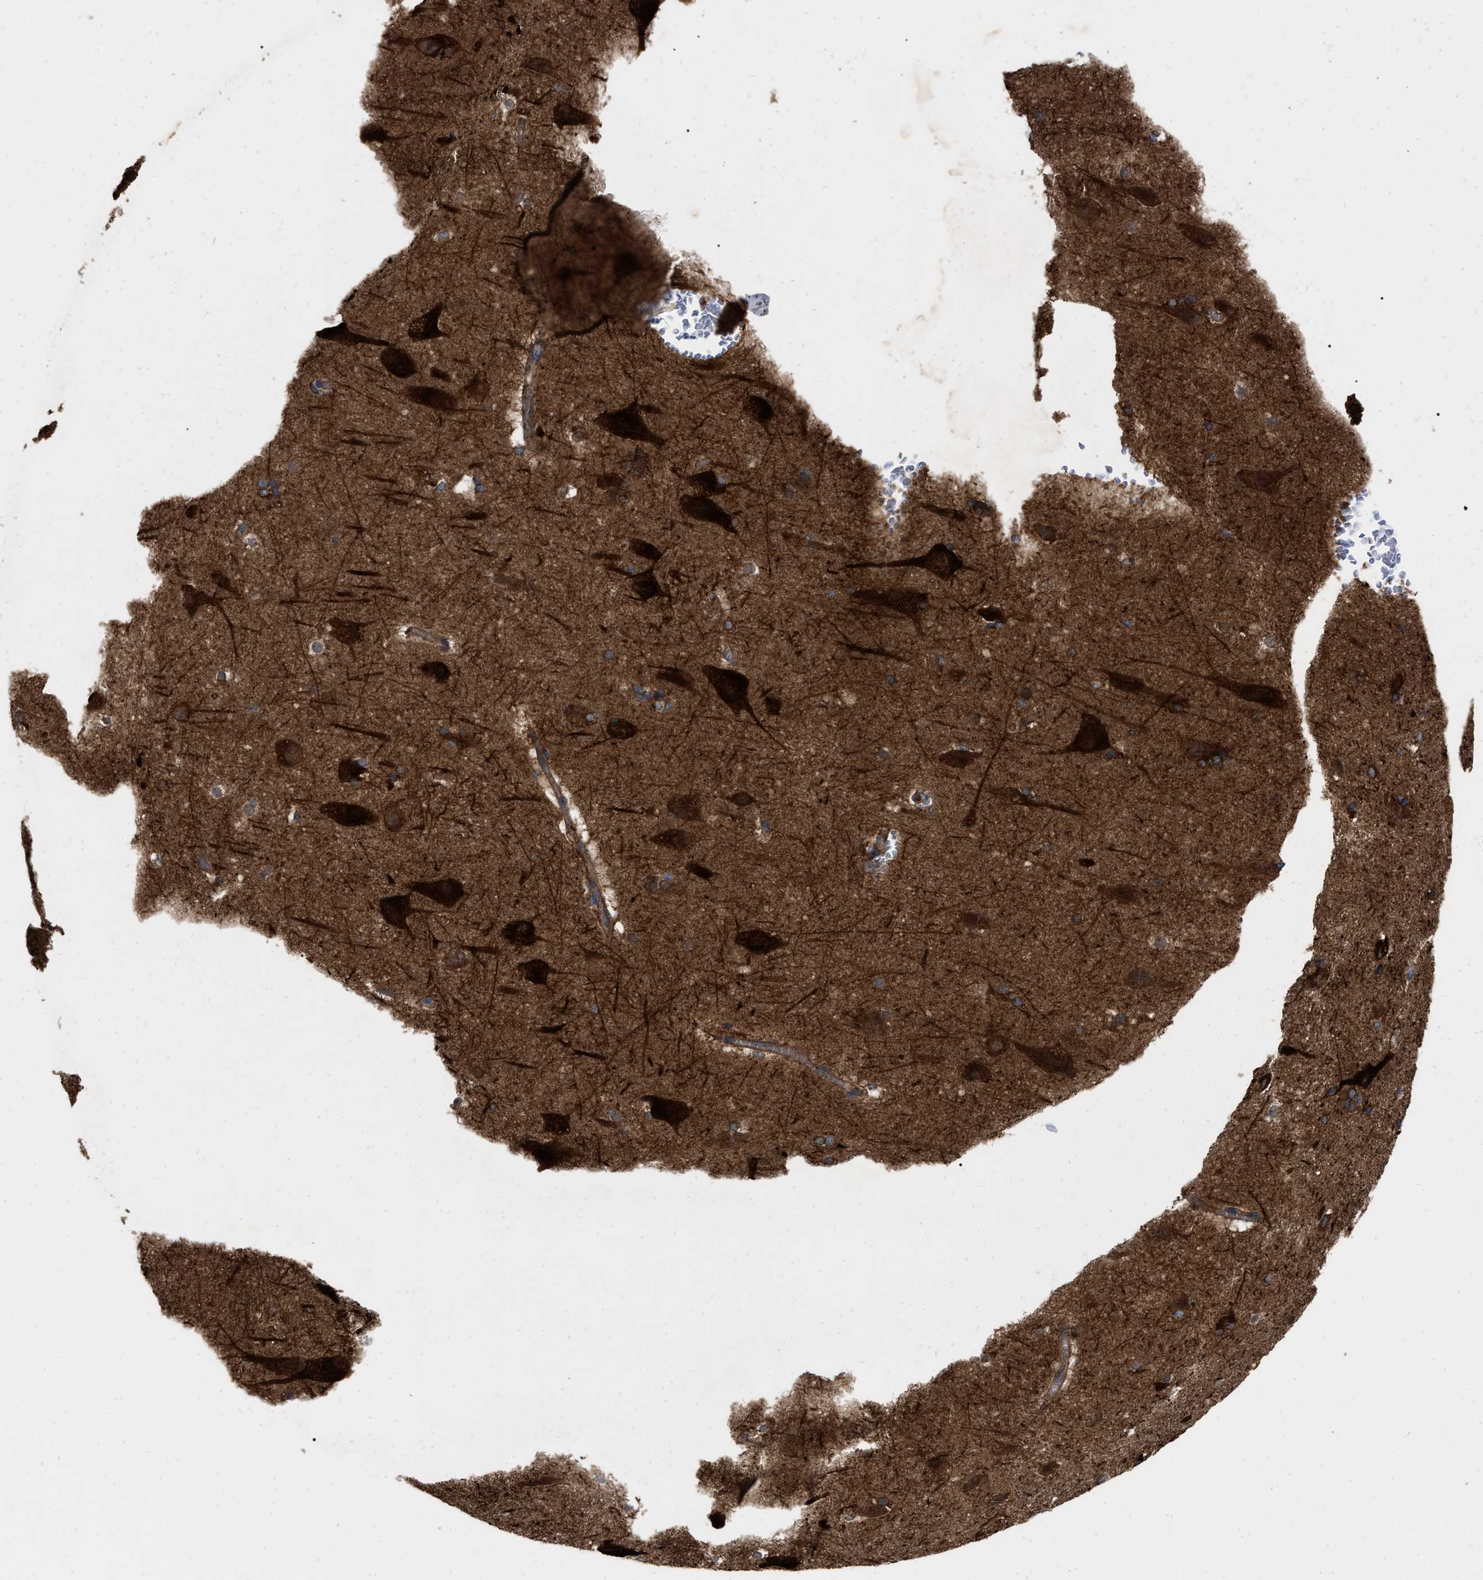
{"staining": {"intensity": "moderate", "quantity": ">75%", "location": "cytoplasmic/membranous"}, "tissue": "cerebral cortex", "cell_type": "Endothelial cells", "image_type": "normal", "snomed": [{"axis": "morphology", "description": "Normal tissue, NOS"}, {"axis": "topography", "description": "Cerebral cortex"}, {"axis": "topography", "description": "Hippocampus"}], "caption": "Cerebral cortex stained with DAB immunohistochemistry (IHC) demonstrates medium levels of moderate cytoplasmic/membranous expression in about >75% of endothelial cells. The protein of interest is stained brown, and the nuclei are stained in blue (DAB IHC with brightfield microscopy, high magnification).", "gene": "RABEP1", "patient": {"sex": "female", "age": 19}}